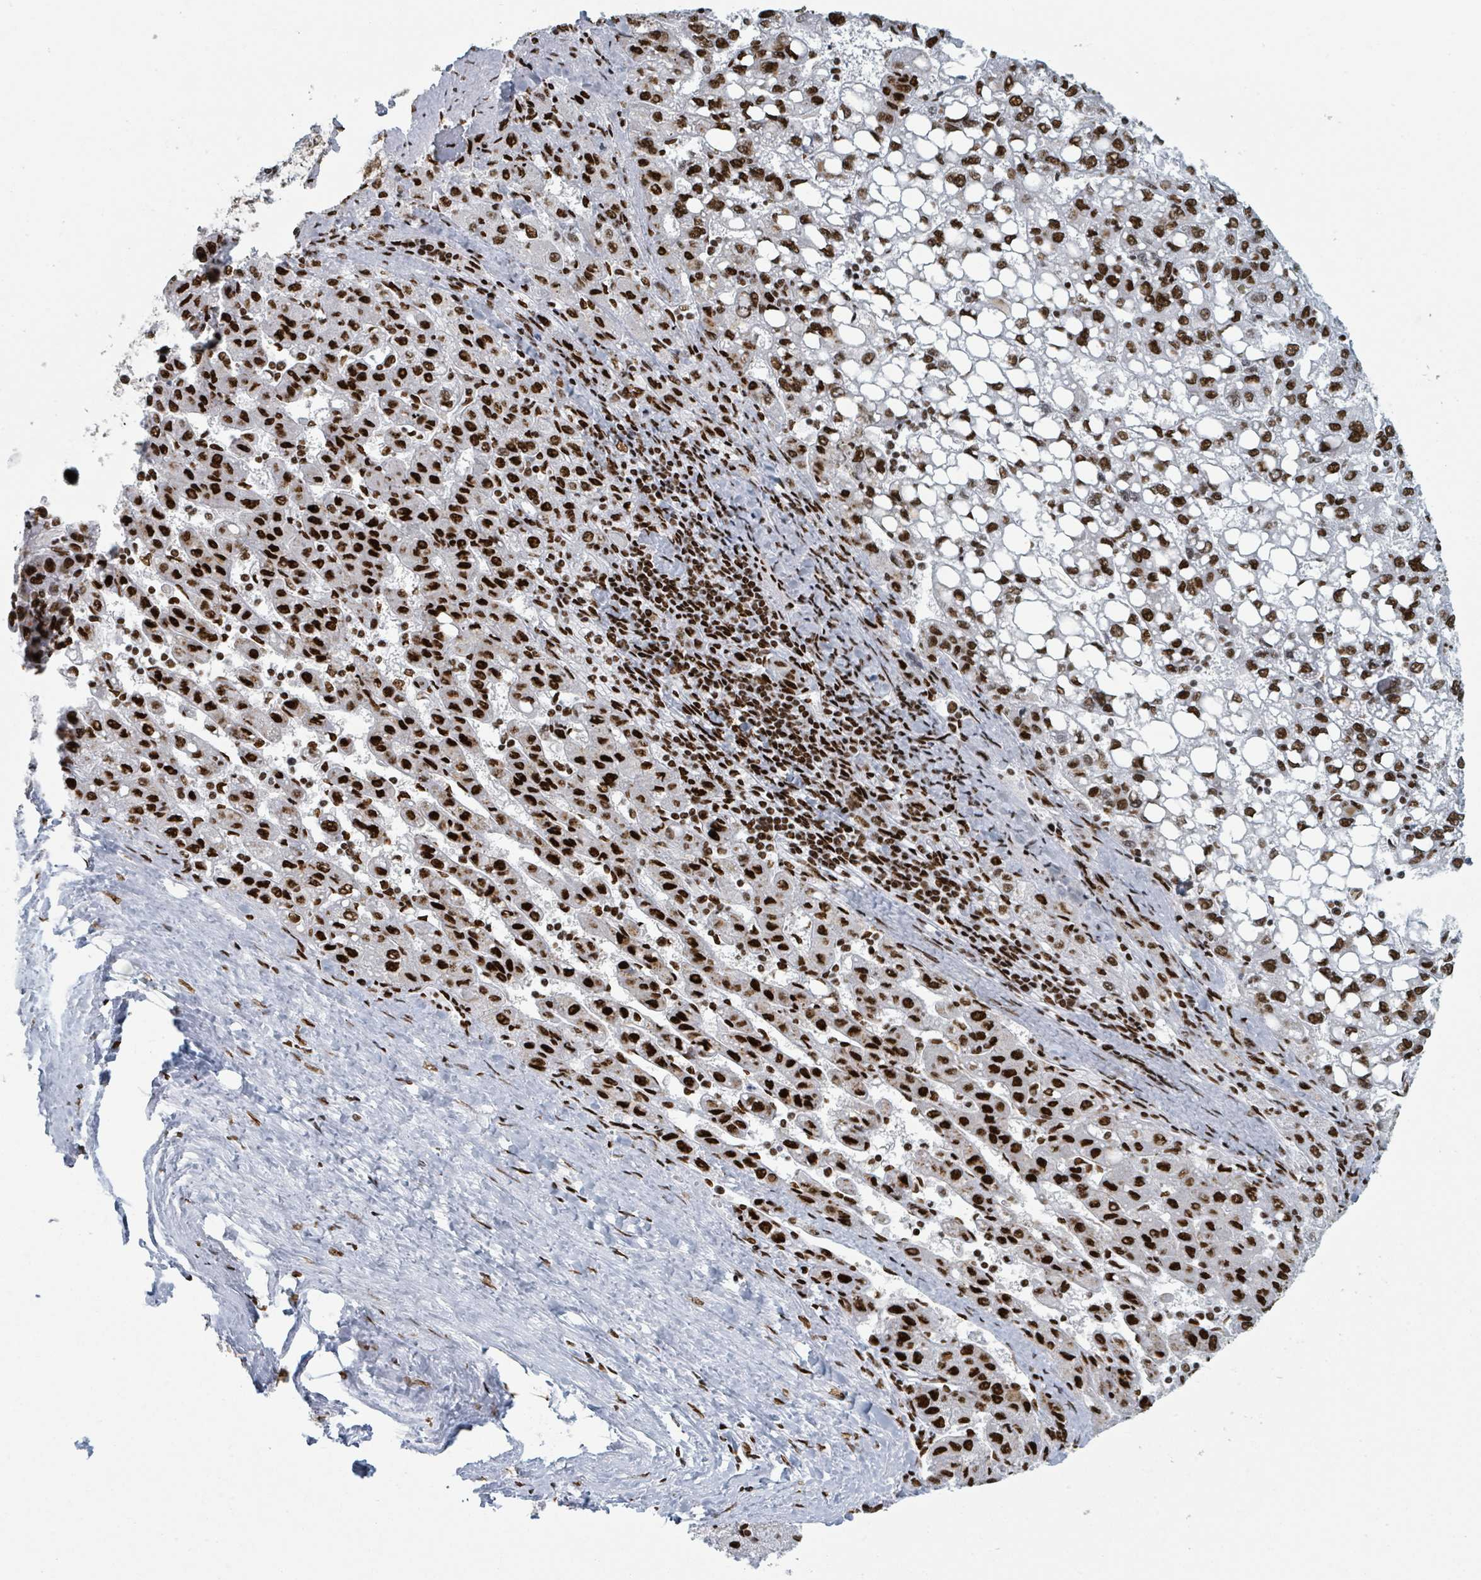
{"staining": {"intensity": "strong", "quantity": ">75%", "location": "nuclear"}, "tissue": "liver cancer", "cell_type": "Tumor cells", "image_type": "cancer", "snomed": [{"axis": "morphology", "description": "Carcinoma, Hepatocellular, NOS"}, {"axis": "topography", "description": "Liver"}], "caption": "High-magnification brightfield microscopy of liver cancer (hepatocellular carcinoma) stained with DAB (brown) and counterstained with hematoxylin (blue). tumor cells exhibit strong nuclear expression is seen in about>75% of cells.", "gene": "DHX16", "patient": {"sex": "female", "age": 82}}